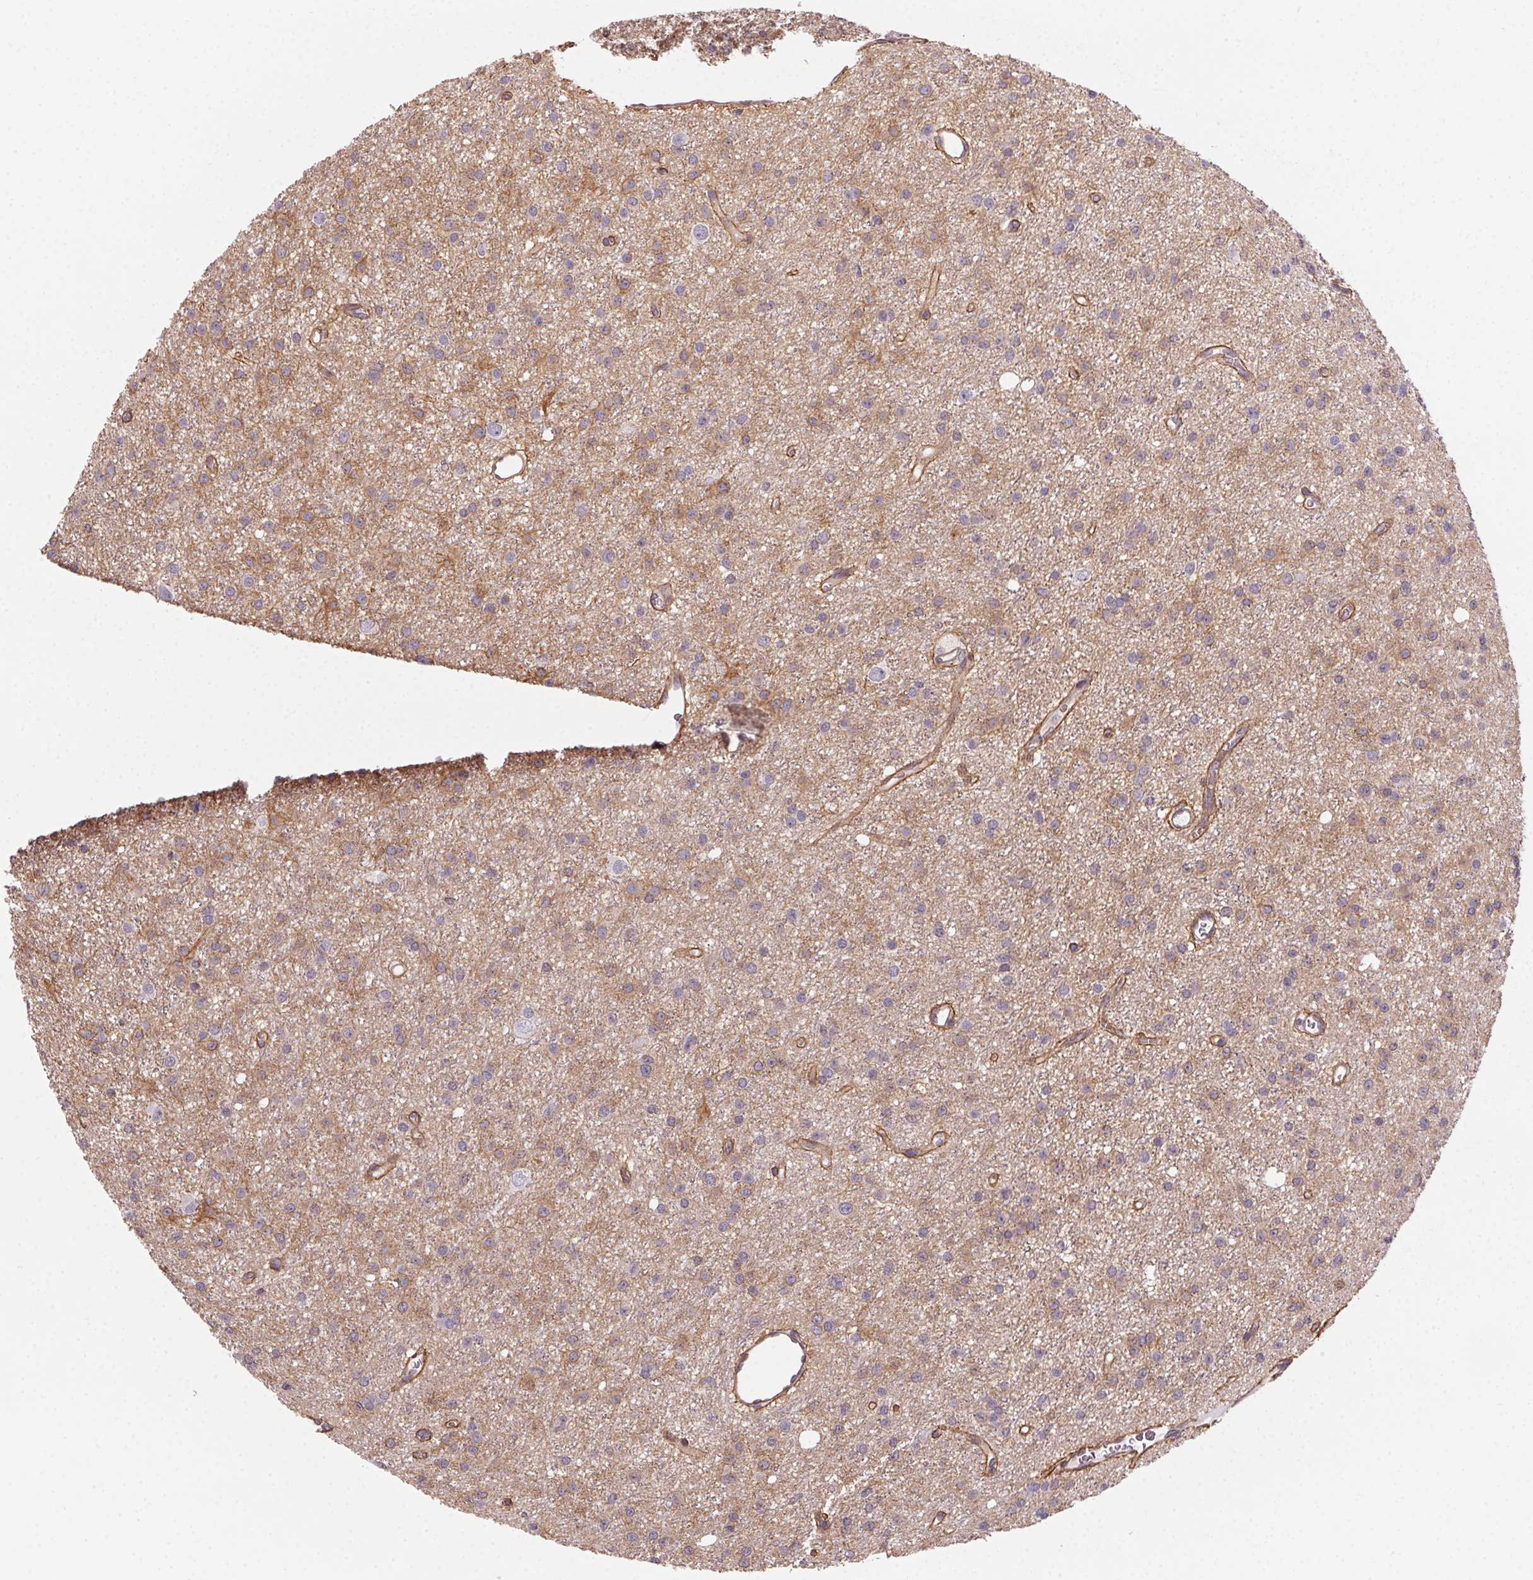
{"staining": {"intensity": "weak", "quantity": "<25%", "location": "cytoplasmic/membranous"}, "tissue": "glioma", "cell_type": "Tumor cells", "image_type": "cancer", "snomed": [{"axis": "morphology", "description": "Glioma, malignant, Low grade"}, {"axis": "topography", "description": "Brain"}], "caption": "Immunohistochemistry (IHC) micrograph of human glioma stained for a protein (brown), which shows no expression in tumor cells. (Brightfield microscopy of DAB (3,3'-diaminobenzidine) IHC at high magnification).", "gene": "PLA2G4F", "patient": {"sex": "male", "age": 27}}